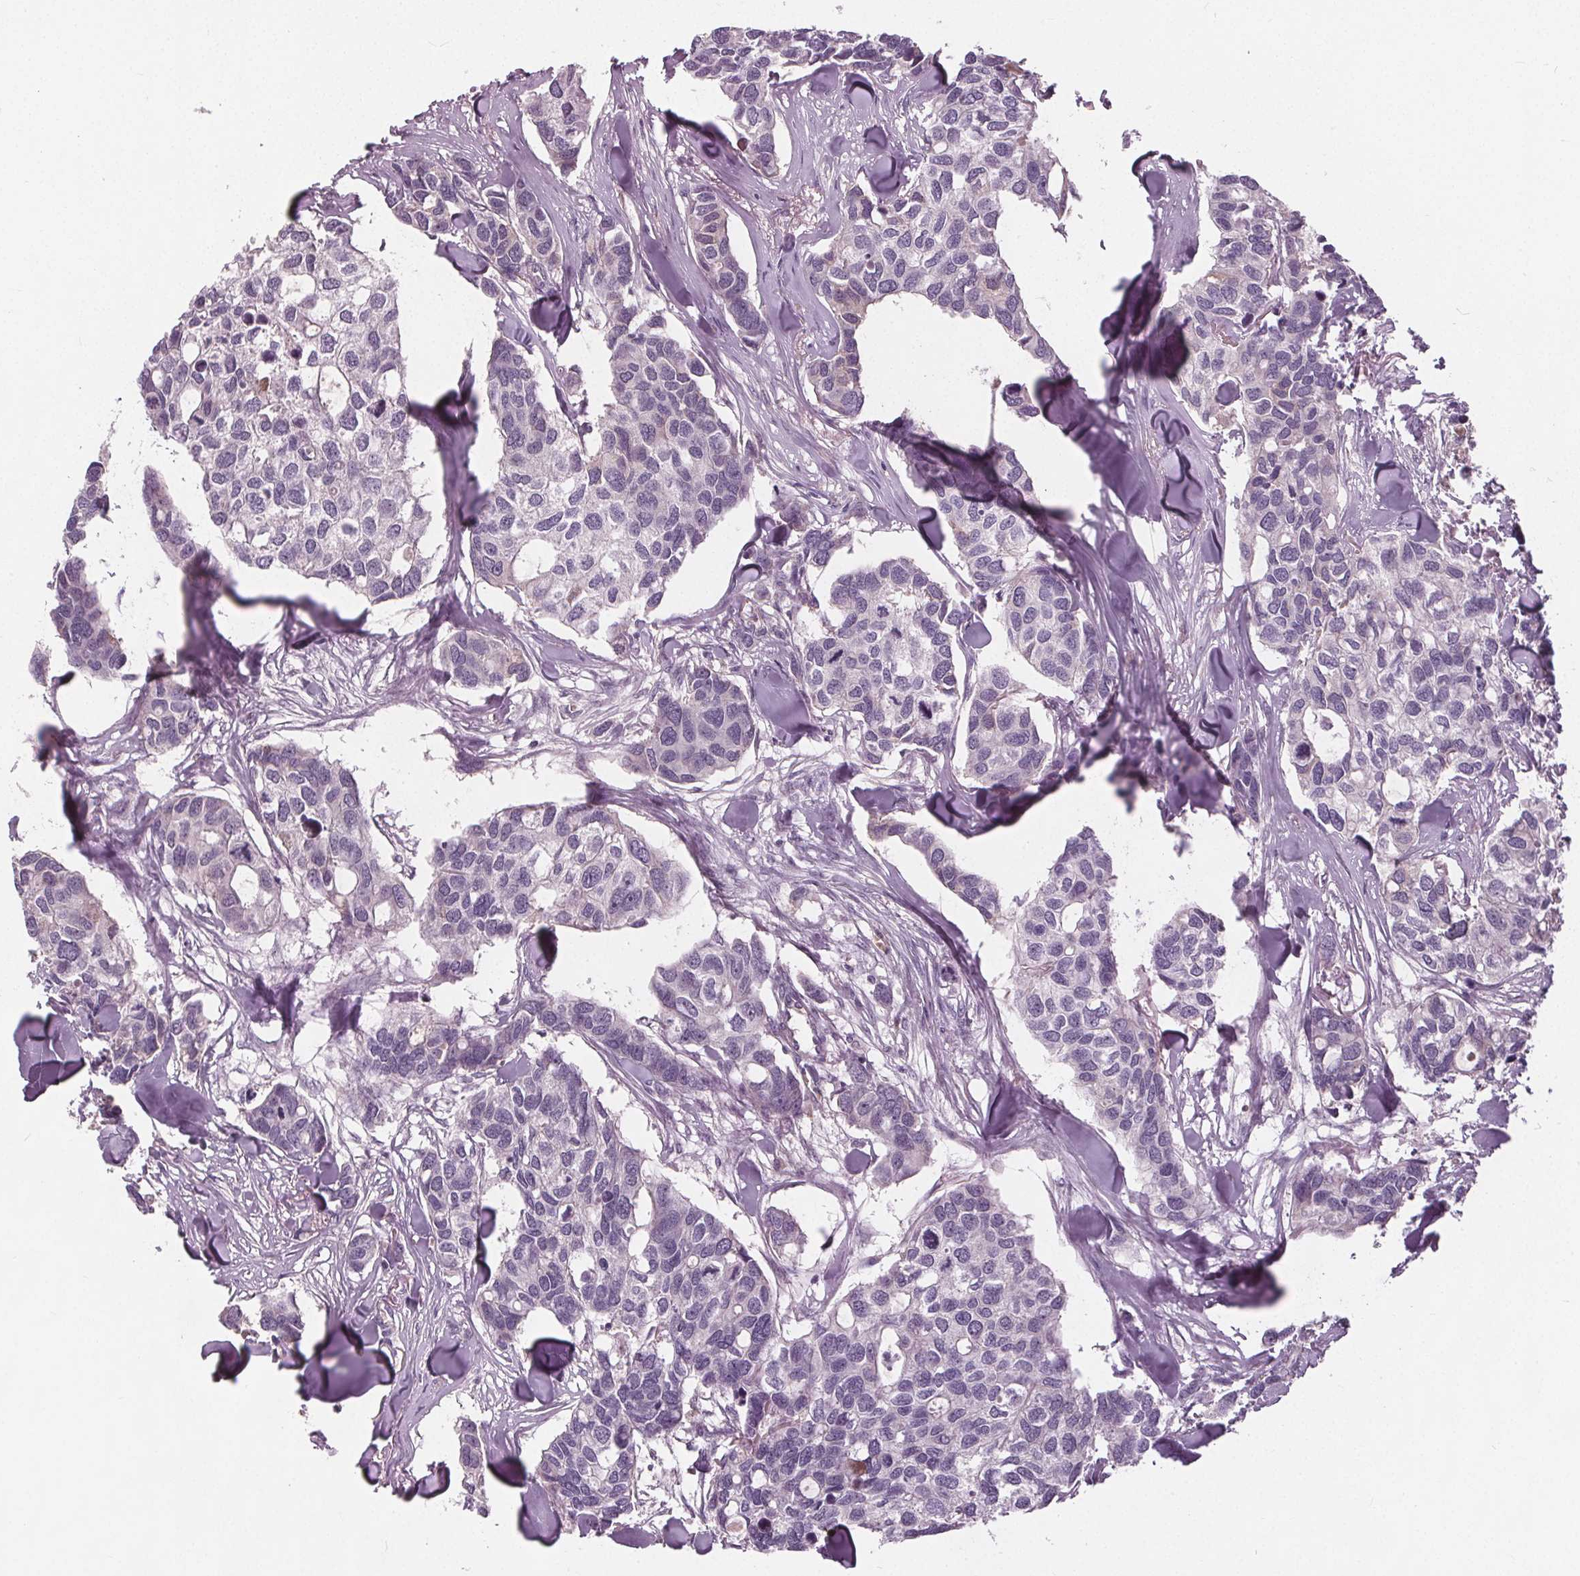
{"staining": {"intensity": "negative", "quantity": "none", "location": "none"}, "tissue": "breast cancer", "cell_type": "Tumor cells", "image_type": "cancer", "snomed": [{"axis": "morphology", "description": "Duct carcinoma"}, {"axis": "topography", "description": "Breast"}], "caption": "Immunohistochemistry image of neoplastic tissue: invasive ductal carcinoma (breast) stained with DAB (3,3'-diaminobenzidine) exhibits no significant protein expression in tumor cells.", "gene": "PDGFD", "patient": {"sex": "female", "age": 83}}